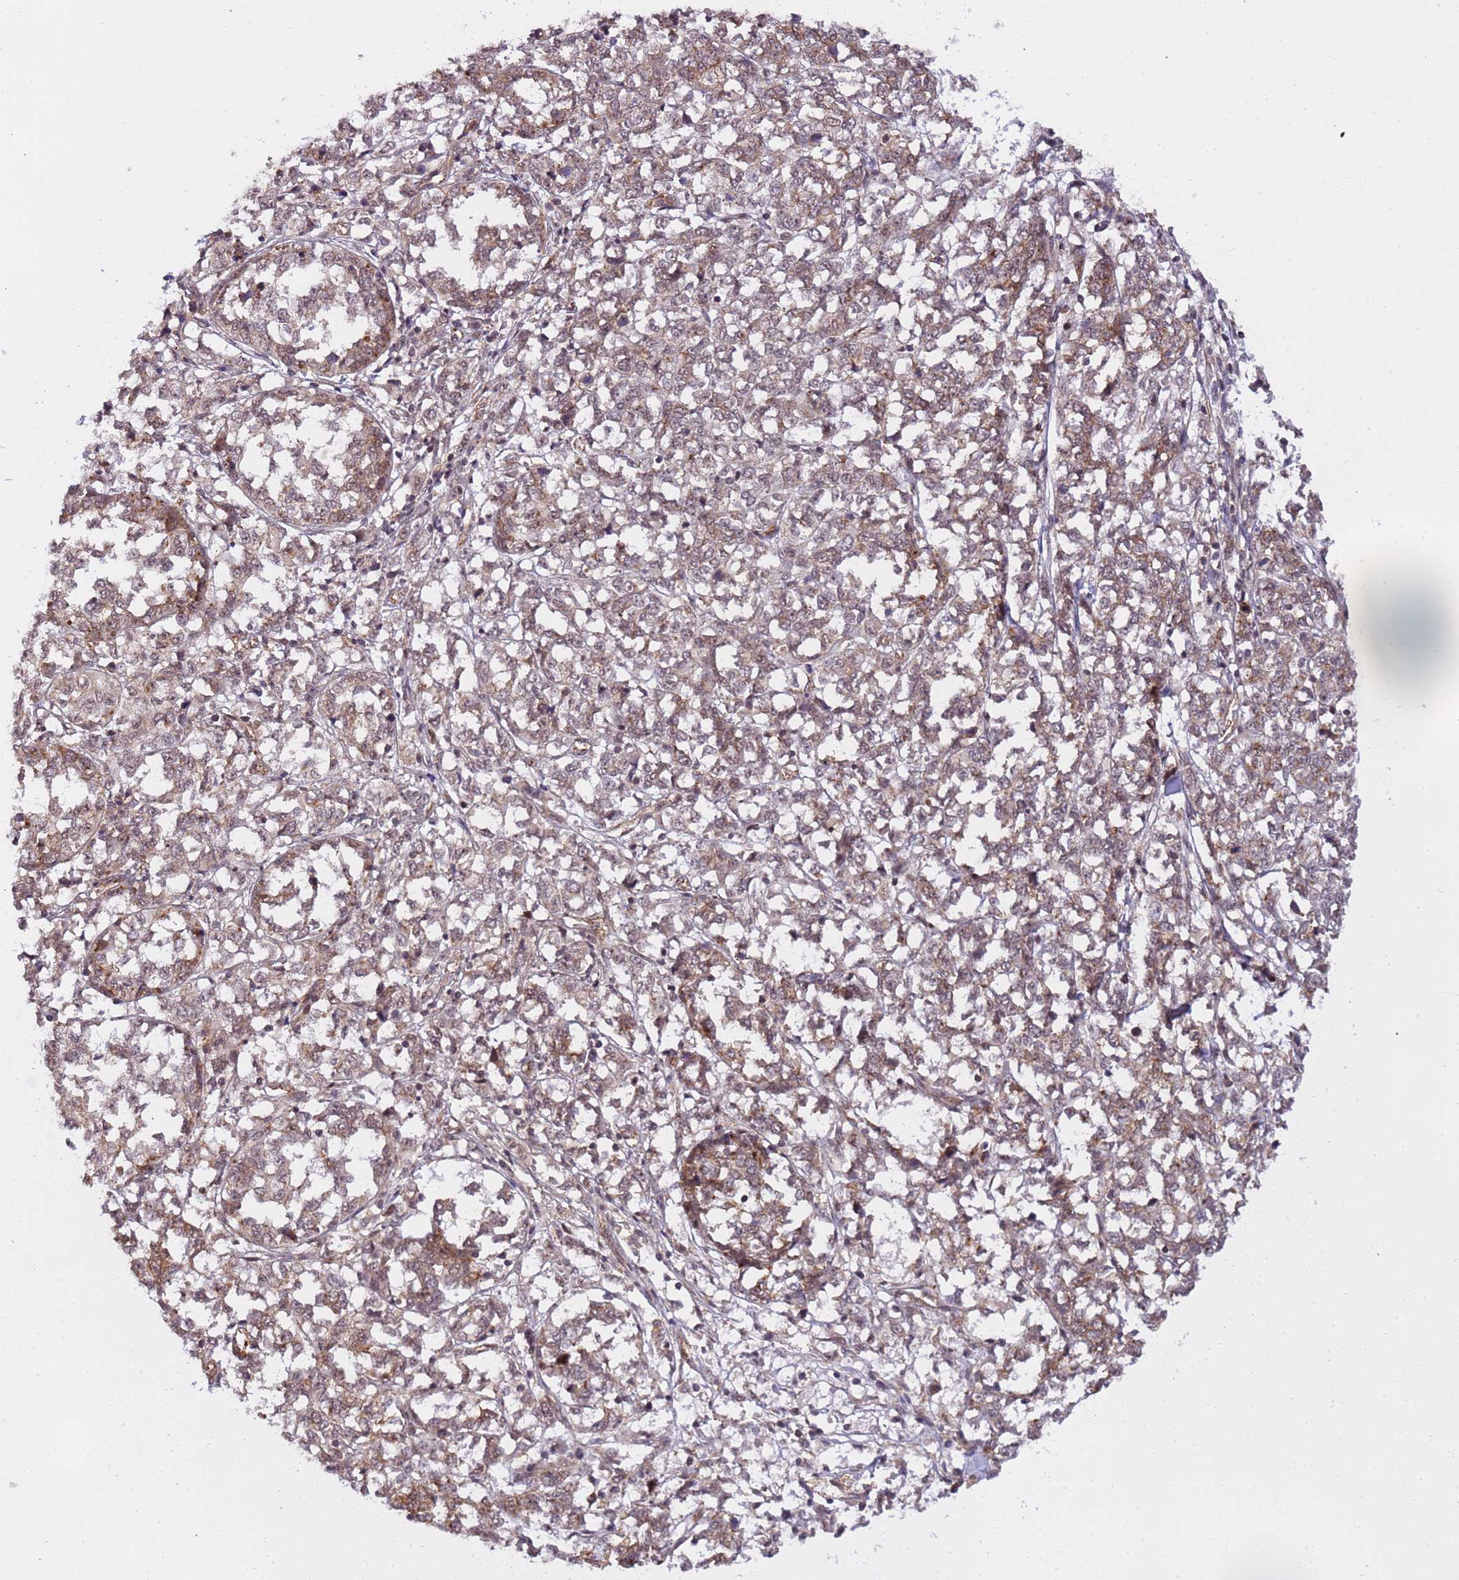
{"staining": {"intensity": "weak", "quantity": ">75%", "location": "cytoplasmic/membranous,nuclear"}, "tissue": "melanoma", "cell_type": "Tumor cells", "image_type": "cancer", "snomed": [{"axis": "morphology", "description": "Malignant melanoma, NOS"}, {"axis": "topography", "description": "Skin"}], "caption": "Melanoma stained with a brown dye shows weak cytoplasmic/membranous and nuclear positive staining in approximately >75% of tumor cells.", "gene": "EMC2", "patient": {"sex": "female", "age": 72}}